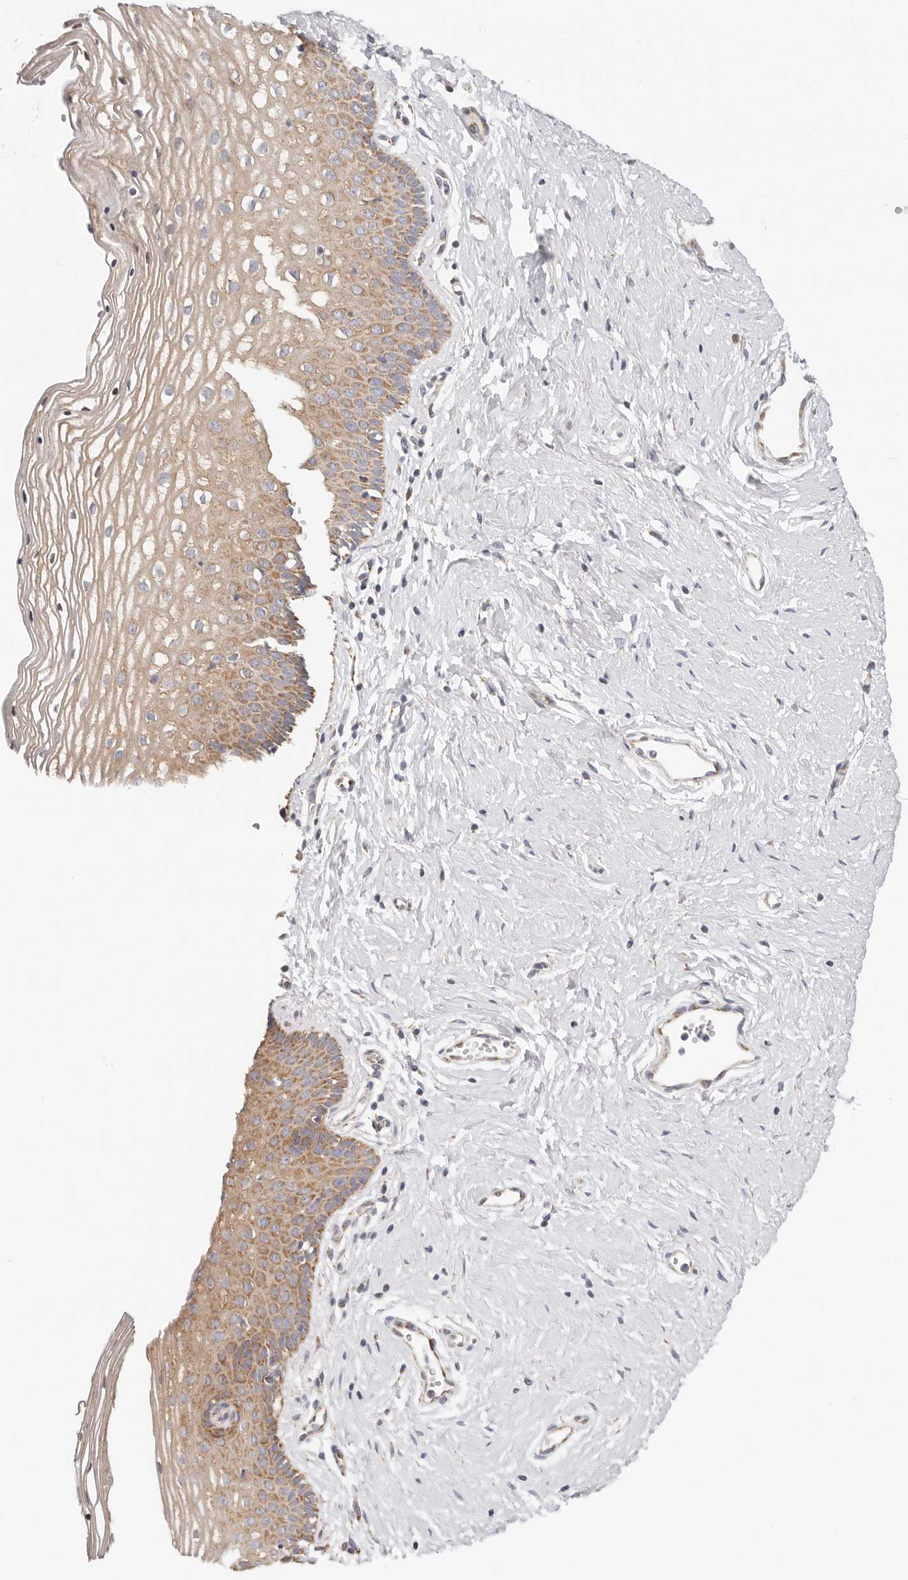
{"staining": {"intensity": "moderate", "quantity": "25%-75%", "location": "cytoplasmic/membranous"}, "tissue": "vagina", "cell_type": "Squamous epithelial cells", "image_type": "normal", "snomed": [{"axis": "morphology", "description": "Normal tissue, NOS"}, {"axis": "topography", "description": "Vagina"}], "caption": "Squamous epithelial cells display medium levels of moderate cytoplasmic/membranous expression in approximately 25%-75% of cells in benign human vagina. (Brightfield microscopy of DAB IHC at high magnification).", "gene": "AFDN", "patient": {"sex": "female", "age": 32}}